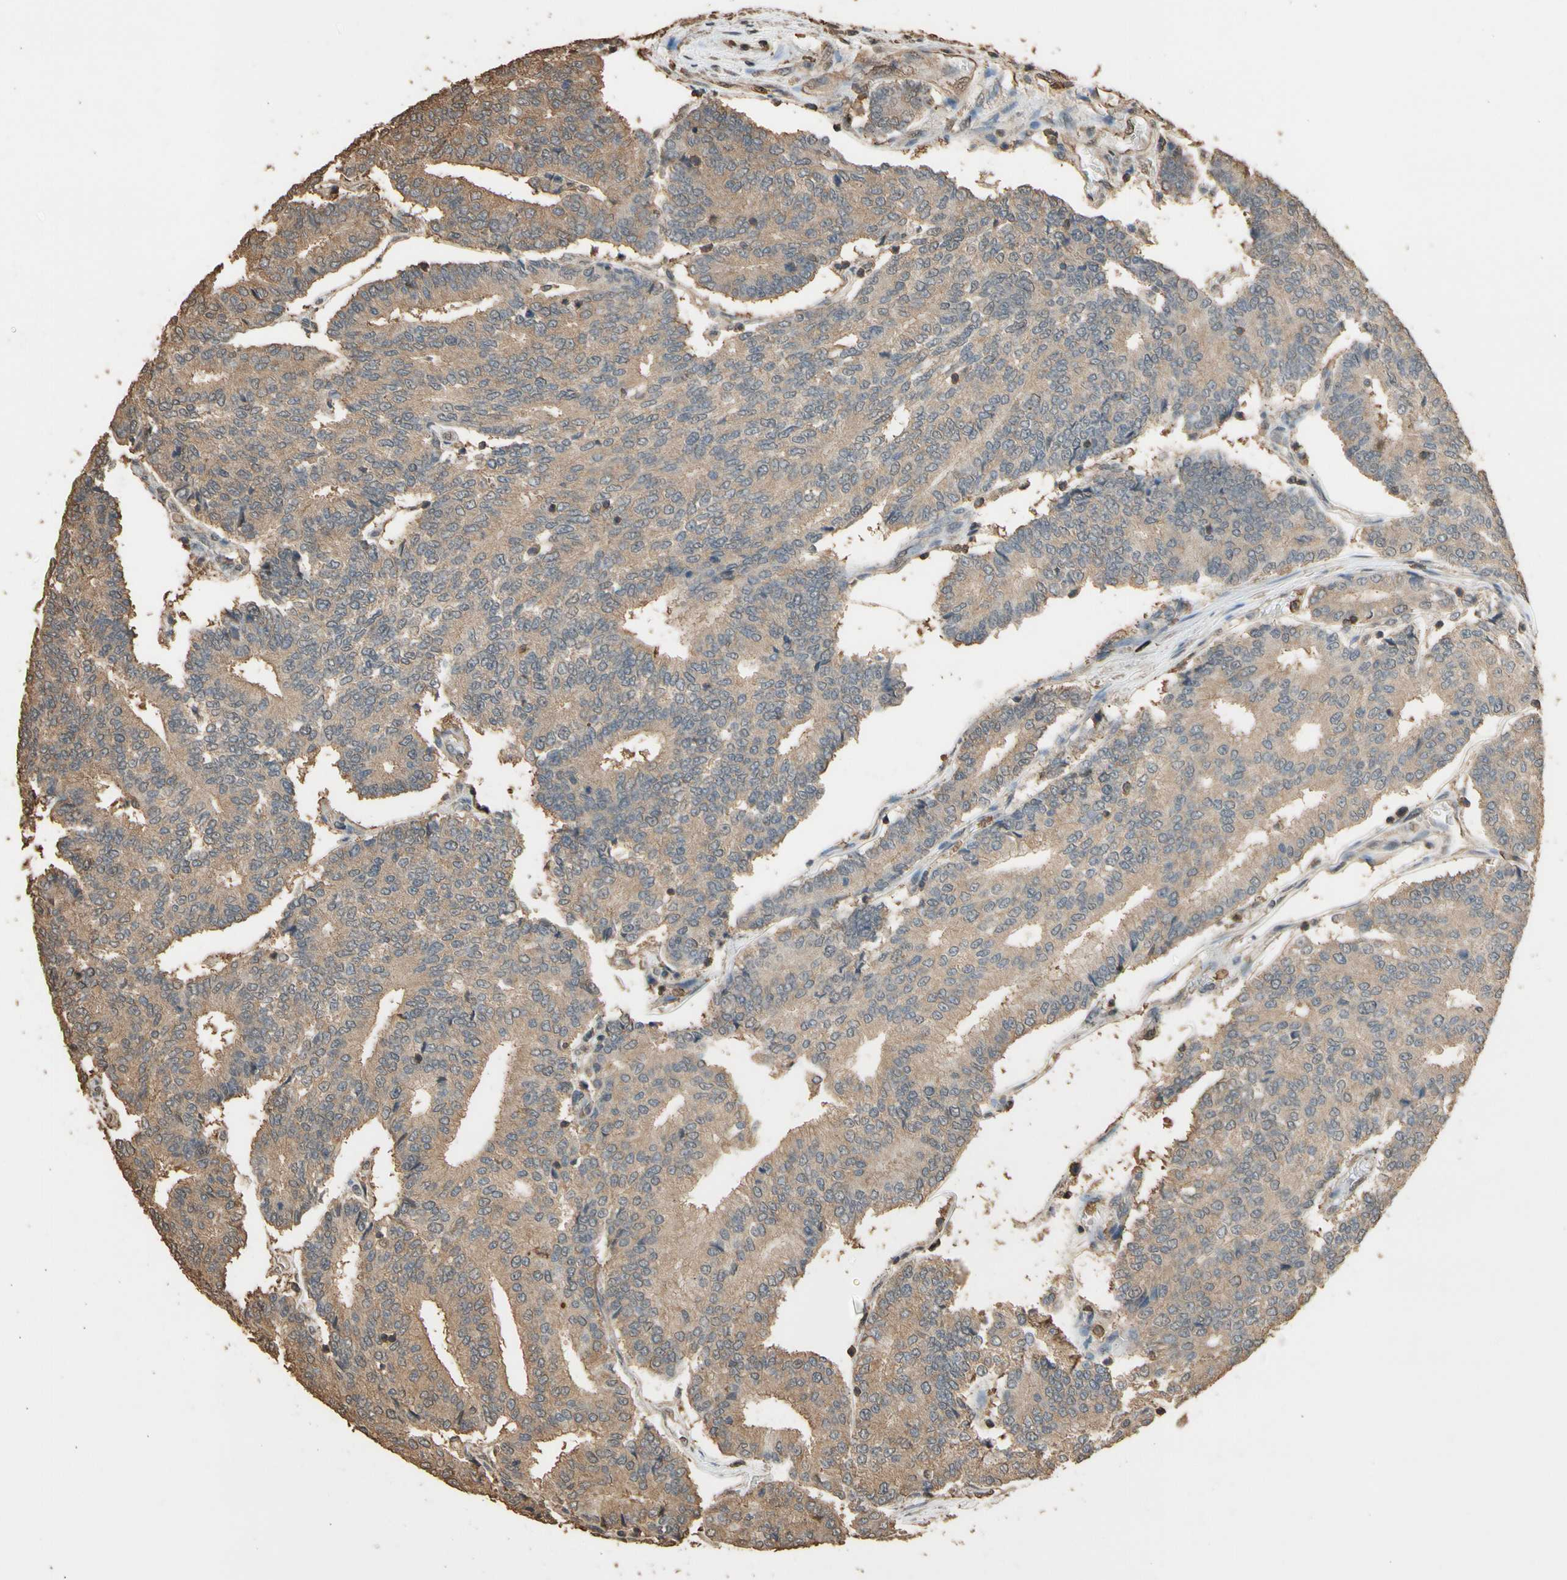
{"staining": {"intensity": "moderate", "quantity": ">75%", "location": "cytoplasmic/membranous"}, "tissue": "prostate cancer", "cell_type": "Tumor cells", "image_type": "cancer", "snomed": [{"axis": "morphology", "description": "Adenocarcinoma, High grade"}, {"axis": "topography", "description": "Prostate"}], "caption": "Immunohistochemistry (IHC) histopathology image of neoplastic tissue: human prostate adenocarcinoma (high-grade) stained using immunohistochemistry (IHC) exhibits medium levels of moderate protein expression localized specifically in the cytoplasmic/membranous of tumor cells, appearing as a cytoplasmic/membranous brown color.", "gene": "TNFSF13B", "patient": {"sex": "male", "age": 55}}